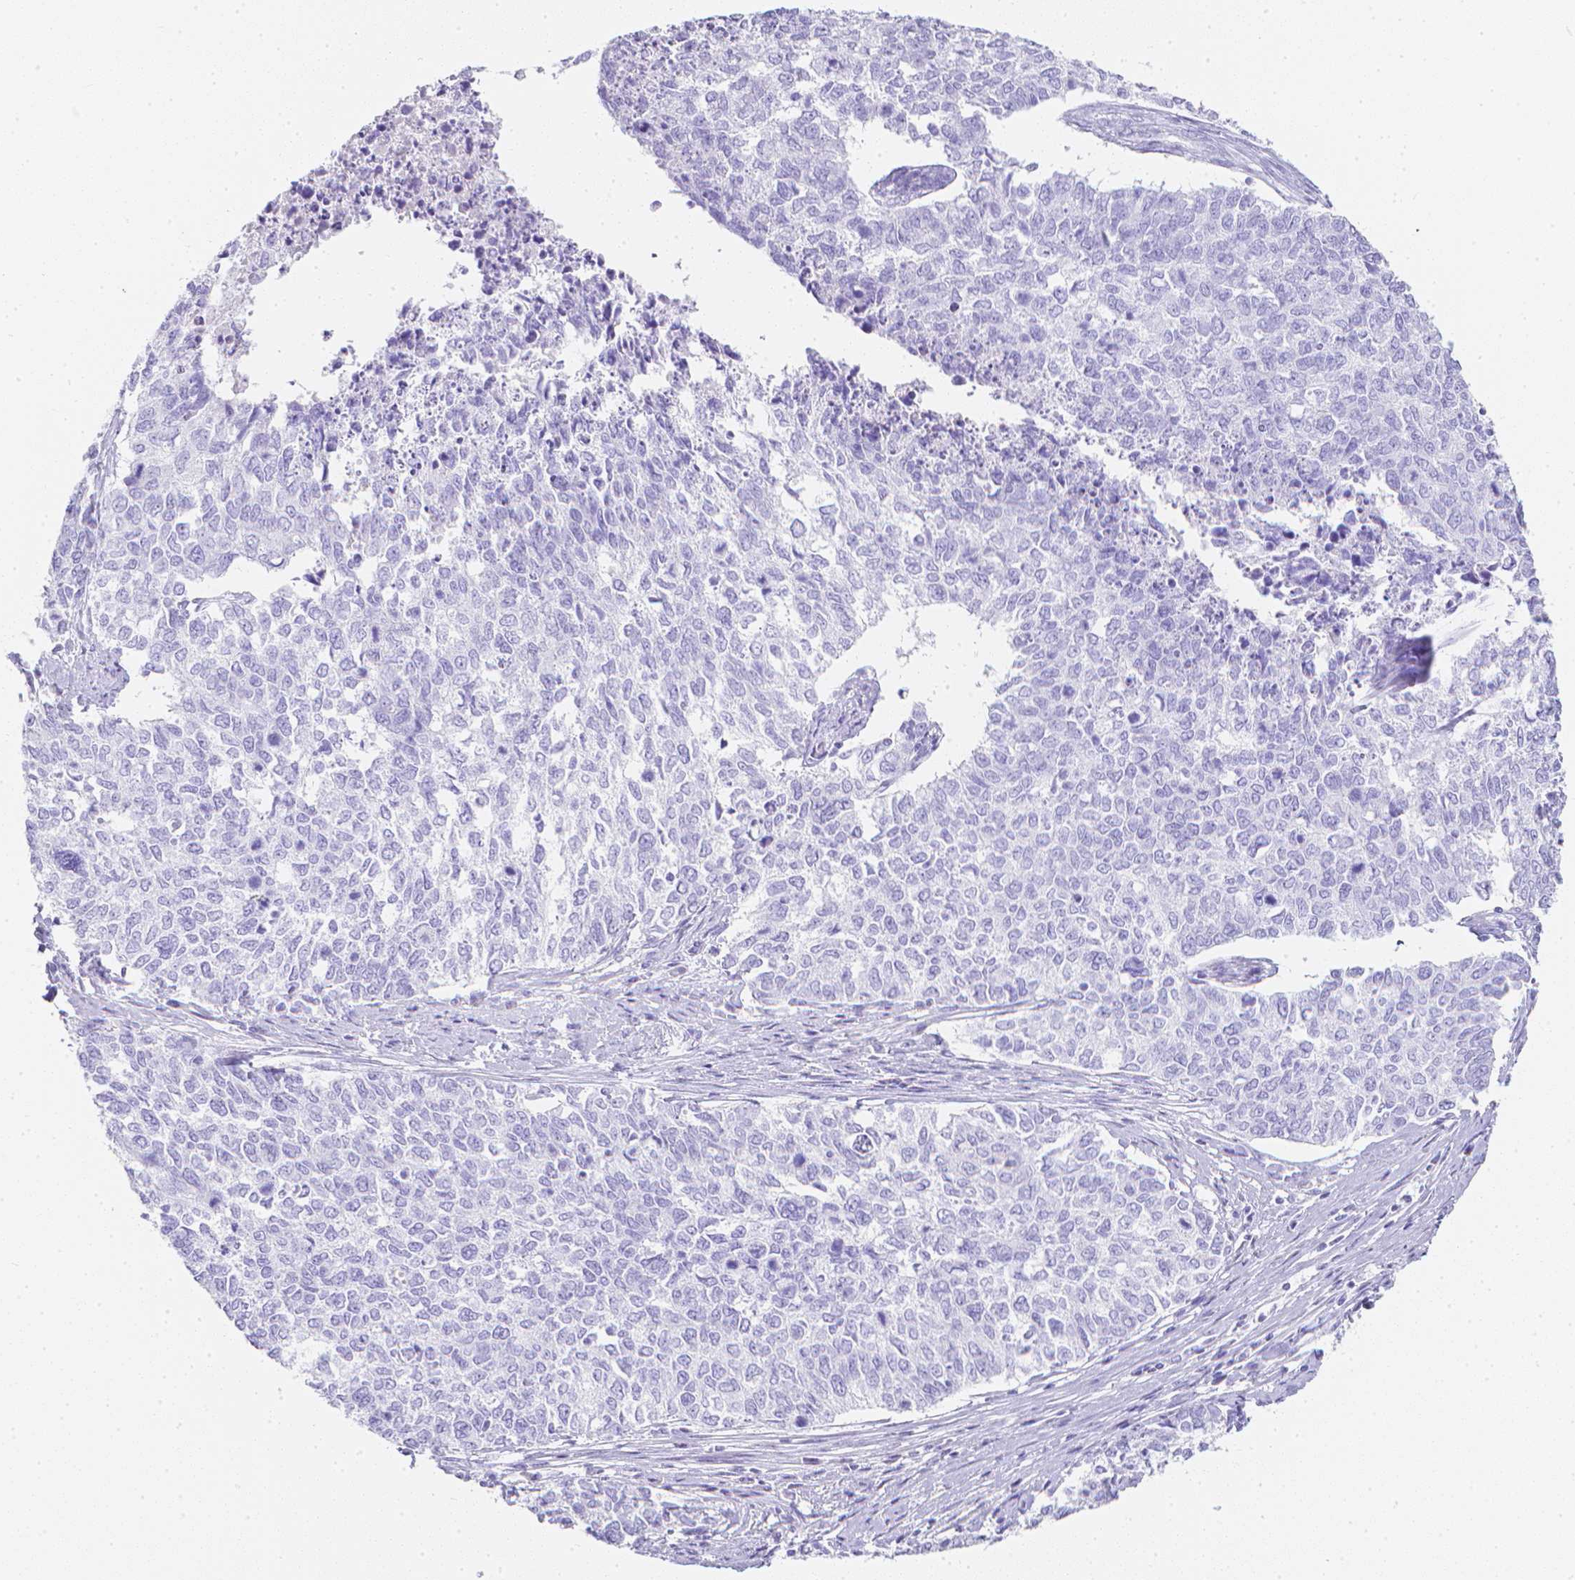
{"staining": {"intensity": "negative", "quantity": "none", "location": "none"}, "tissue": "cervical cancer", "cell_type": "Tumor cells", "image_type": "cancer", "snomed": [{"axis": "morphology", "description": "Adenocarcinoma, NOS"}, {"axis": "topography", "description": "Cervix"}], "caption": "A photomicrograph of human cervical cancer (adenocarcinoma) is negative for staining in tumor cells.", "gene": "LGALS4", "patient": {"sex": "female", "age": 63}}